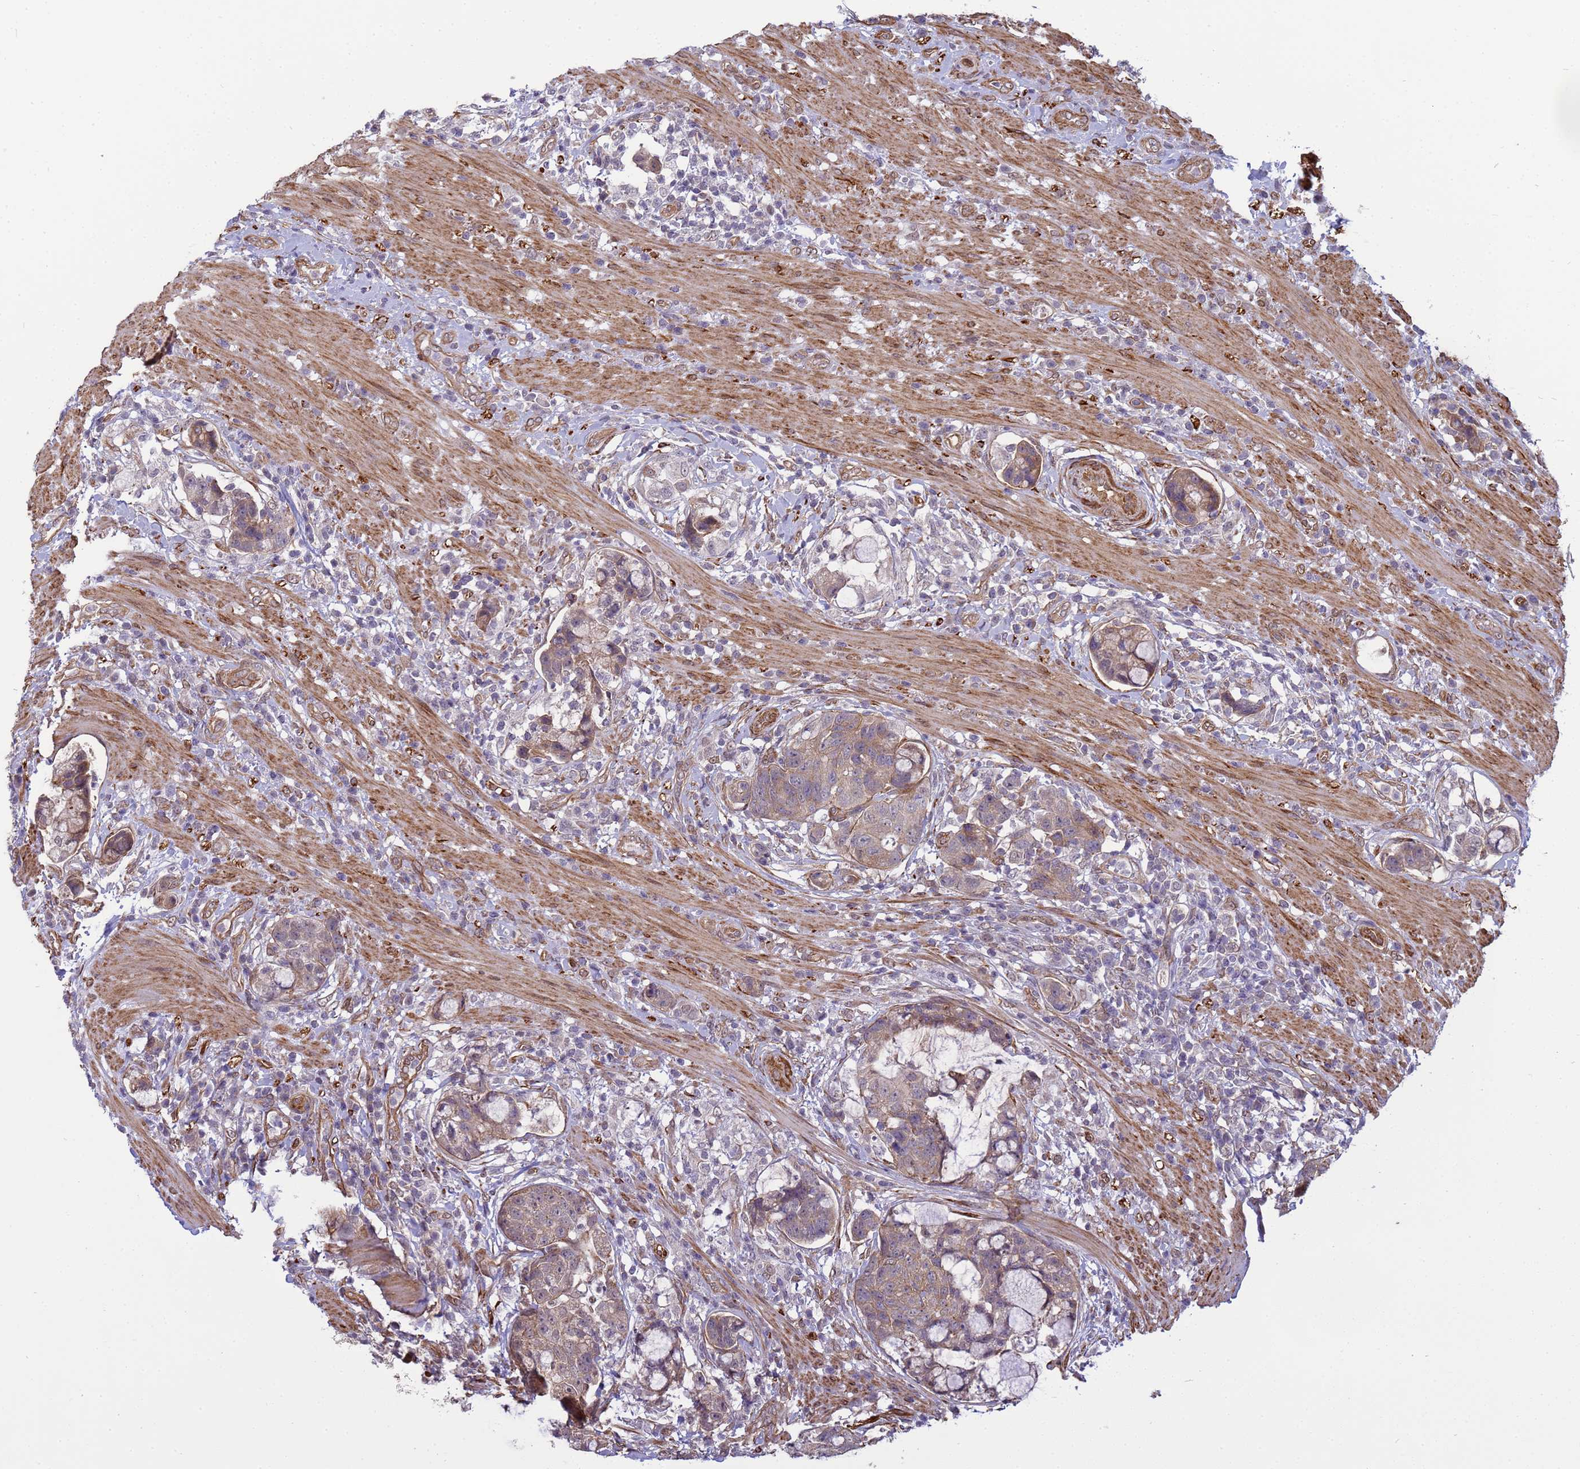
{"staining": {"intensity": "weak", "quantity": "25%-75%", "location": "cytoplasmic/membranous"}, "tissue": "colorectal cancer", "cell_type": "Tumor cells", "image_type": "cancer", "snomed": [{"axis": "morphology", "description": "Adenocarcinoma, NOS"}, {"axis": "topography", "description": "Colon"}], "caption": "Weak cytoplasmic/membranous protein expression is appreciated in about 25%-75% of tumor cells in colorectal cancer (adenocarcinoma).", "gene": "ITGB4", "patient": {"sex": "female", "age": 82}}